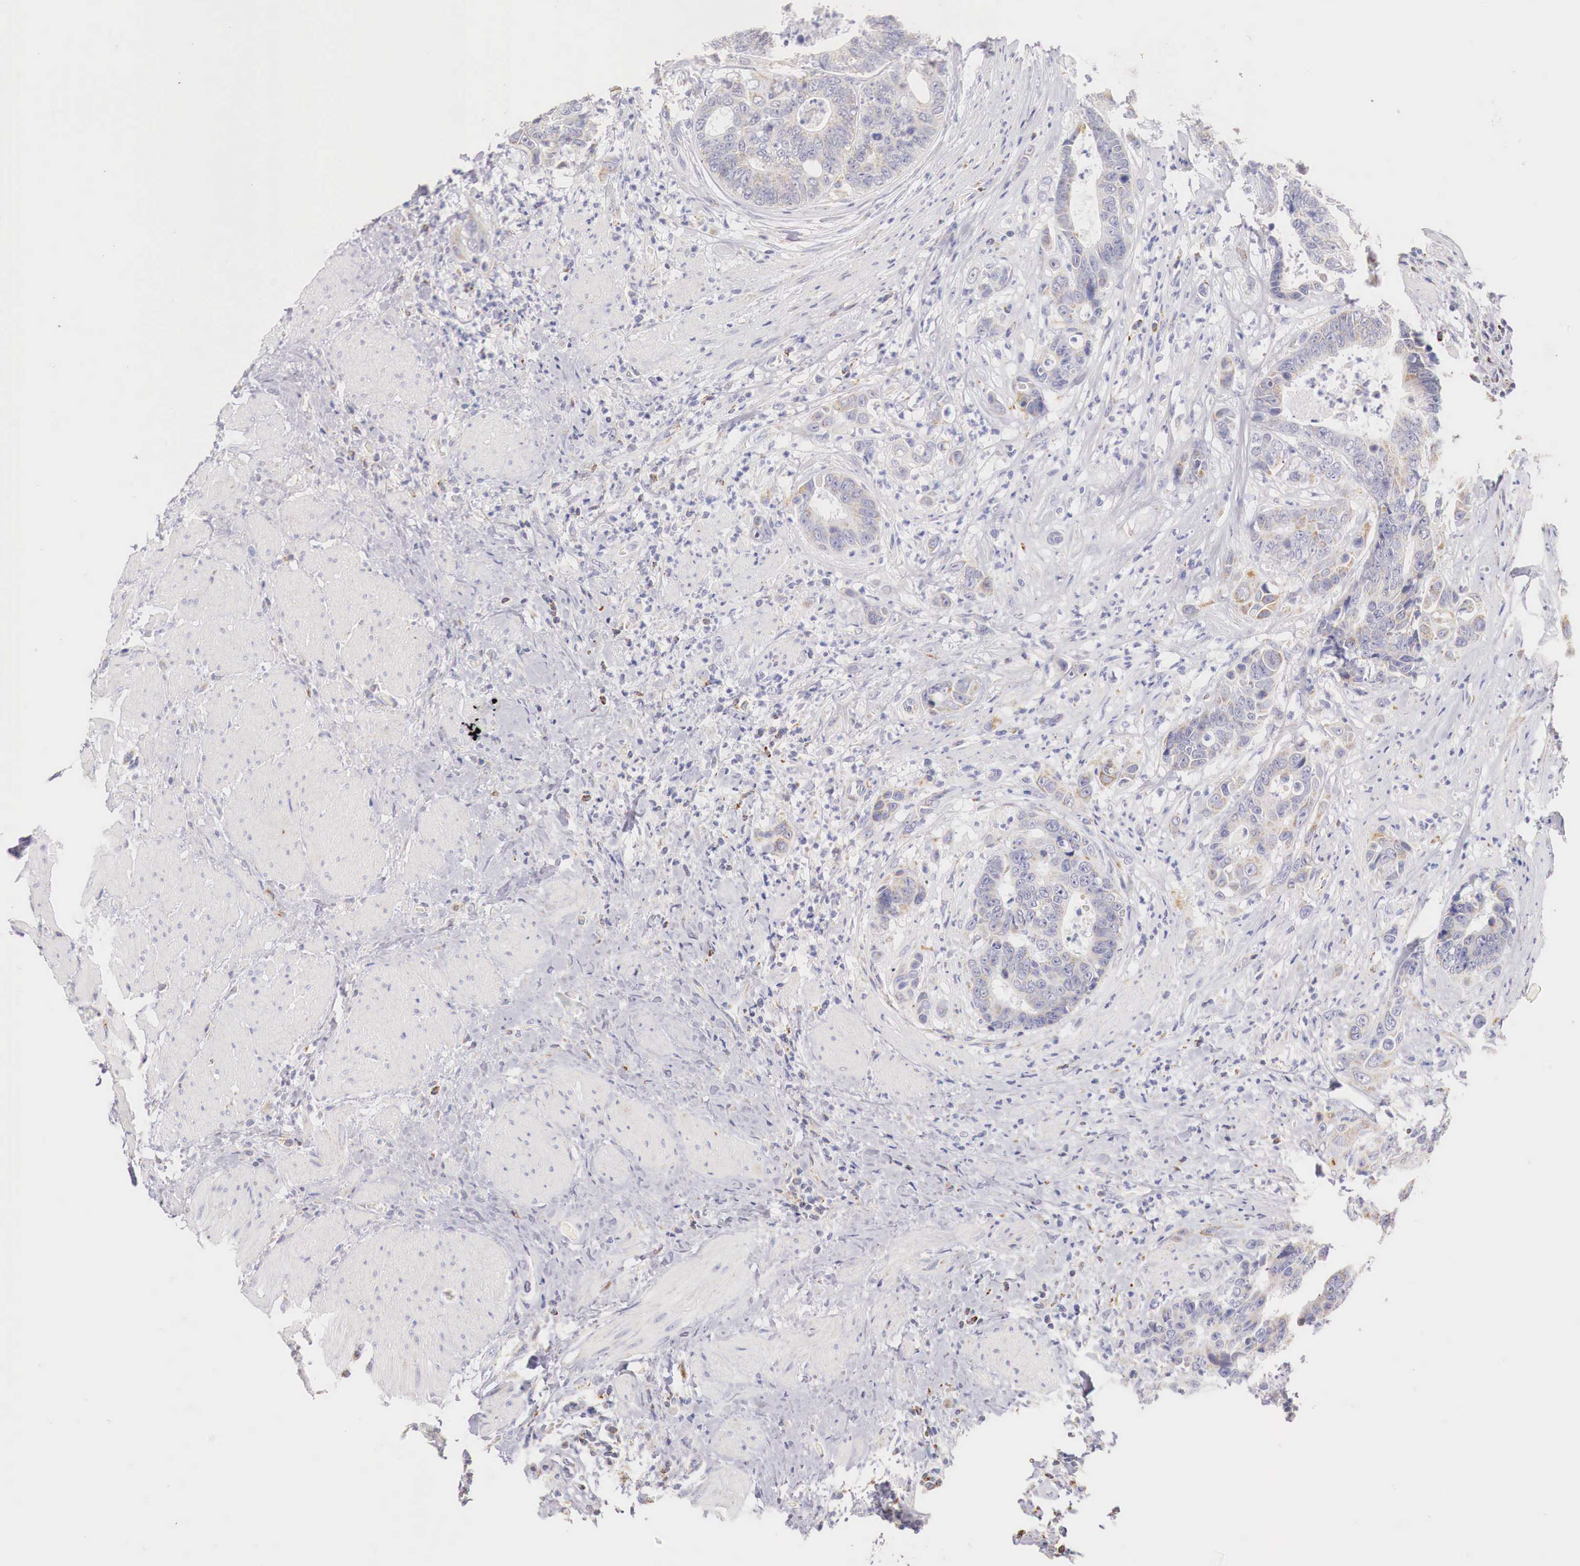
{"staining": {"intensity": "weak", "quantity": "<25%", "location": "cytoplasmic/membranous"}, "tissue": "colorectal cancer", "cell_type": "Tumor cells", "image_type": "cancer", "snomed": [{"axis": "morphology", "description": "Adenocarcinoma, NOS"}, {"axis": "topography", "description": "Rectum"}], "caption": "This is an immunohistochemistry (IHC) photomicrograph of colorectal cancer. There is no staining in tumor cells.", "gene": "IDH3G", "patient": {"sex": "female", "age": 65}}